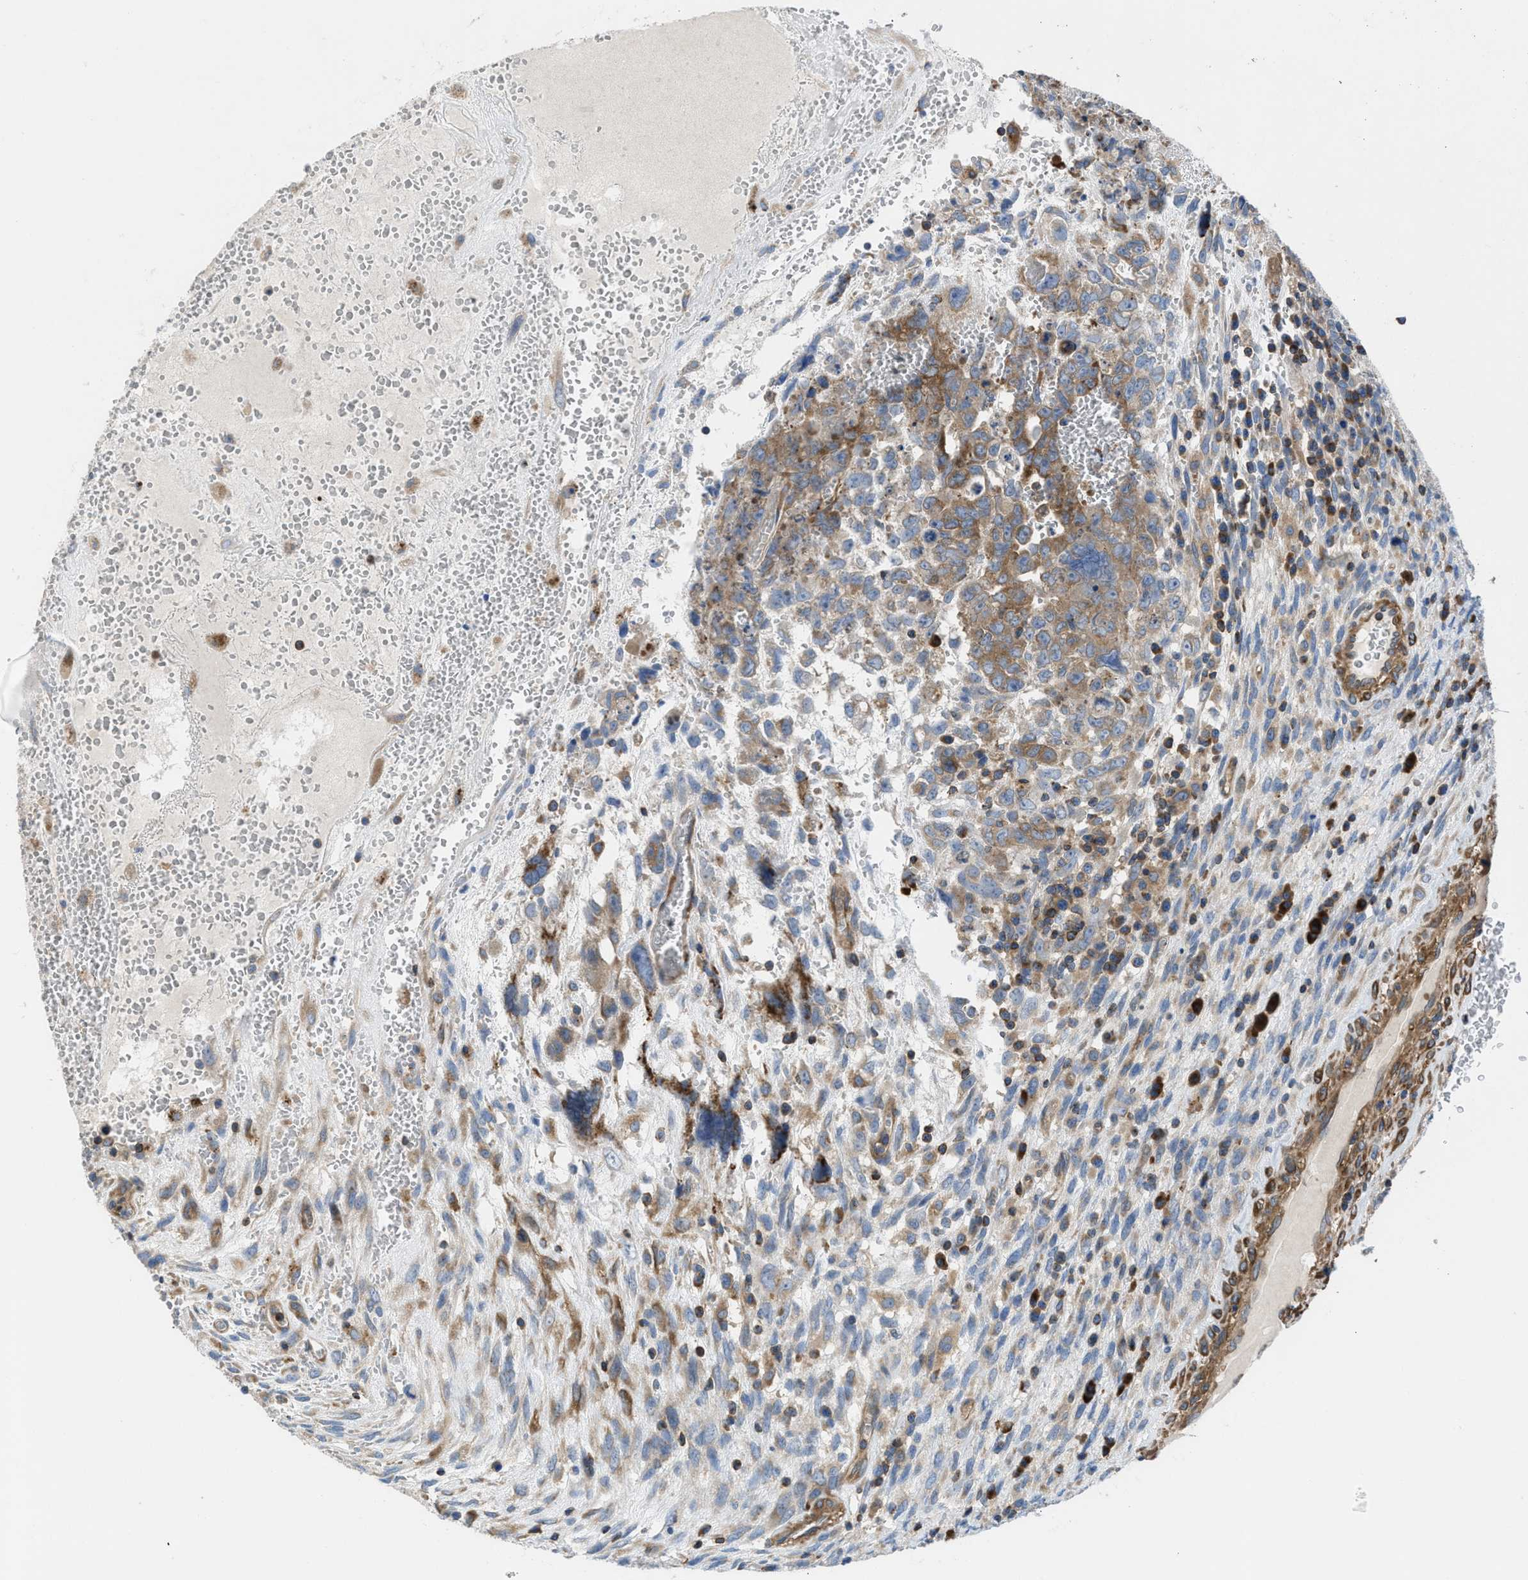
{"staining": {"intensity": "moderate", "quantity": ">75%", "location": "cytoplasmic/membranous"}, "tissue": "testis cancer", "cell_type": "Tumor cells", "image_type": "cancer", "snomed": [{"axis": "morphology", "description": "Carcinoma, Embryonal, NOS"}, {"axis": "topography", "description": "Testis"}], "caption": "A high-resolution photomicrograph shows immunohistochemistry staining of embryonal carcinoma (testis), which reveals moderate cytoplasmic/membranous positivity in approximately >75% of tumor cells.", "gene": "CHKB", "patient": {"sex": "male", "age": 28}}